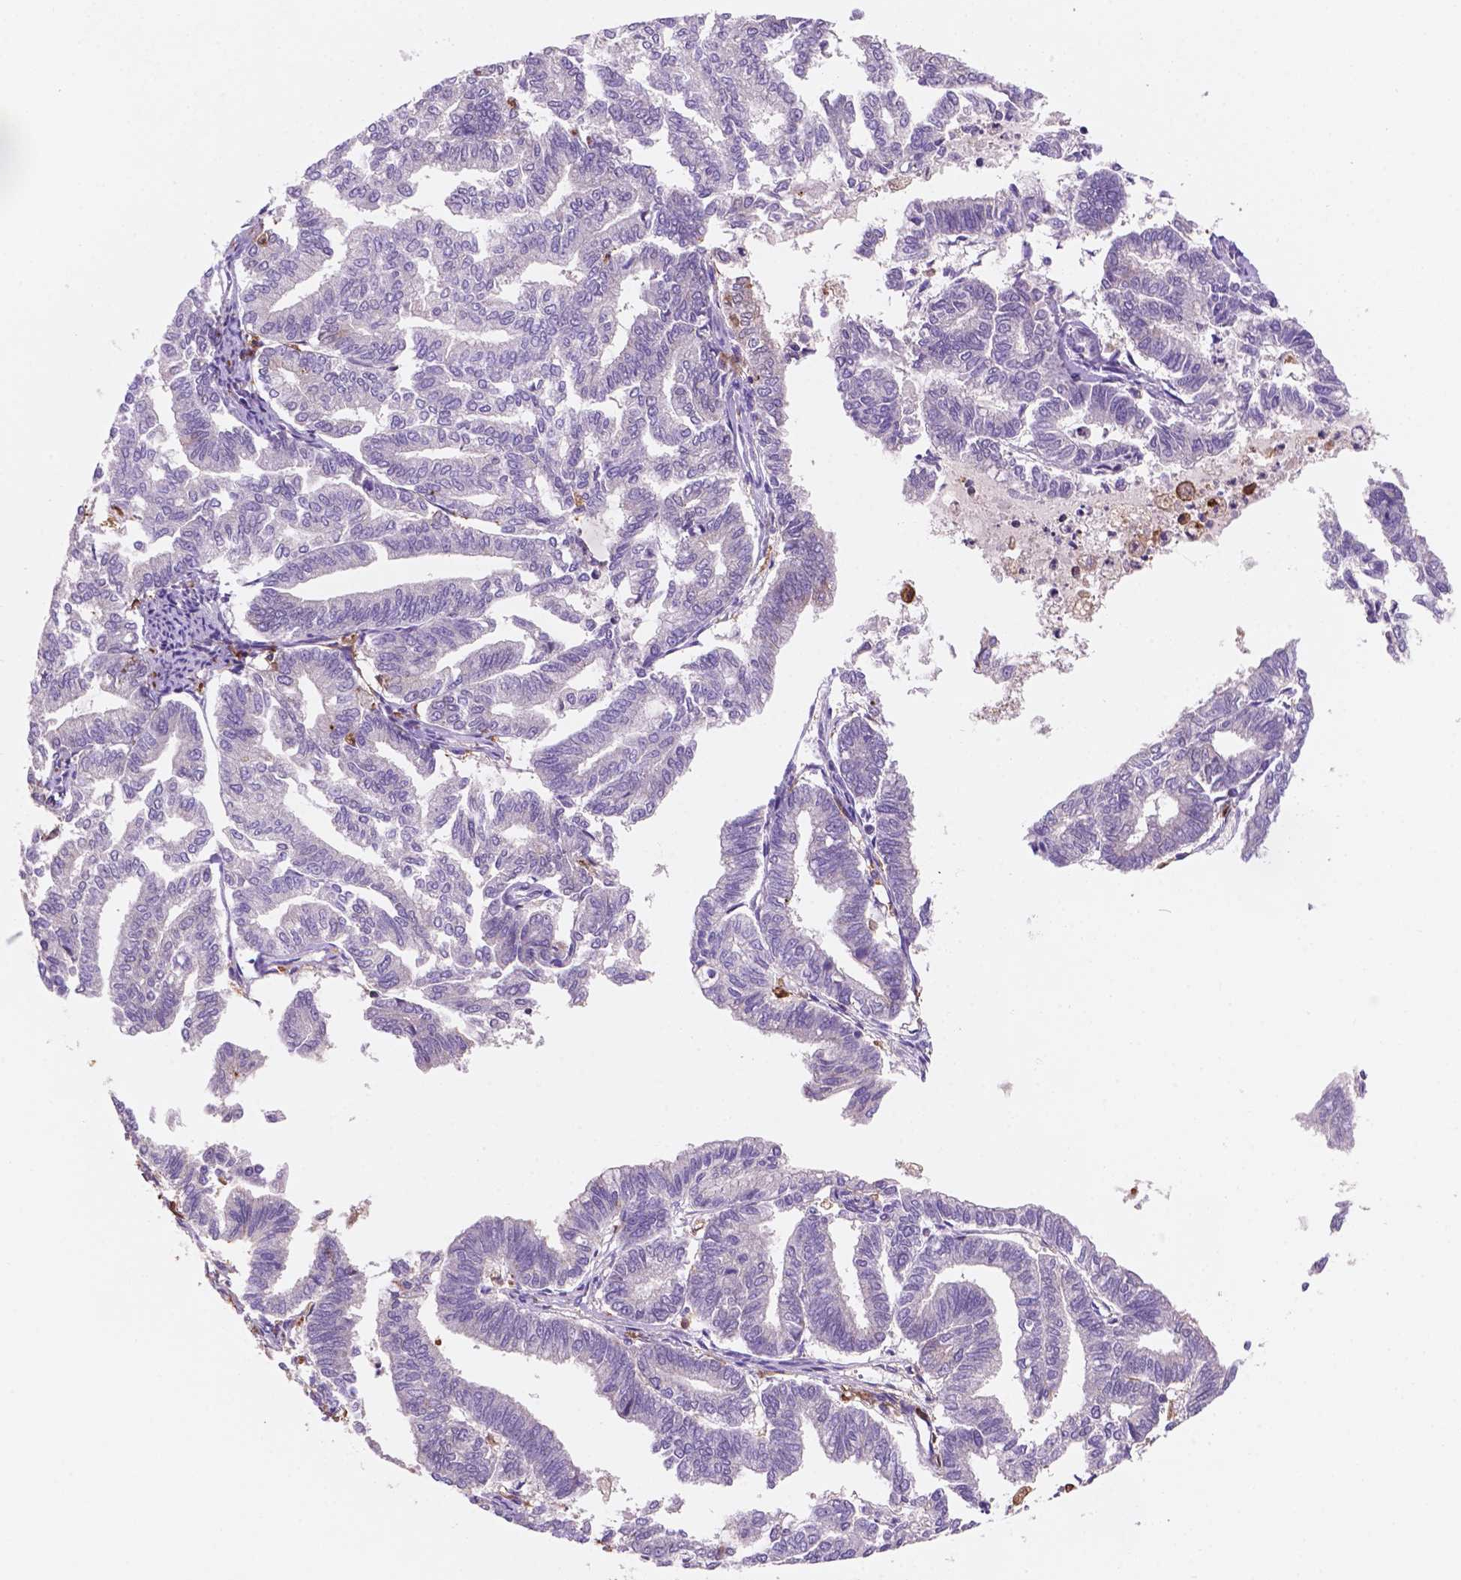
{"staining": {"intensity": "negative", "quantity": "none", "location": "none"}, "tissue": "endometrial cancer", "cell_type": "Tumor cells", "image_type": "cancer", "snomed": [{"axis": "morphology", "description": "Adenocarcinoma, NOS"}, {"axis": "topography", "description": "Endometrium"}], "caption": "This is an immunohistochemistry (IHC) image of human endometrial adenocarcinoma. There is no positivity in tumor cells.", "gene": "MKRN2OS", "patient": {"sex": "female", "age": 79}}